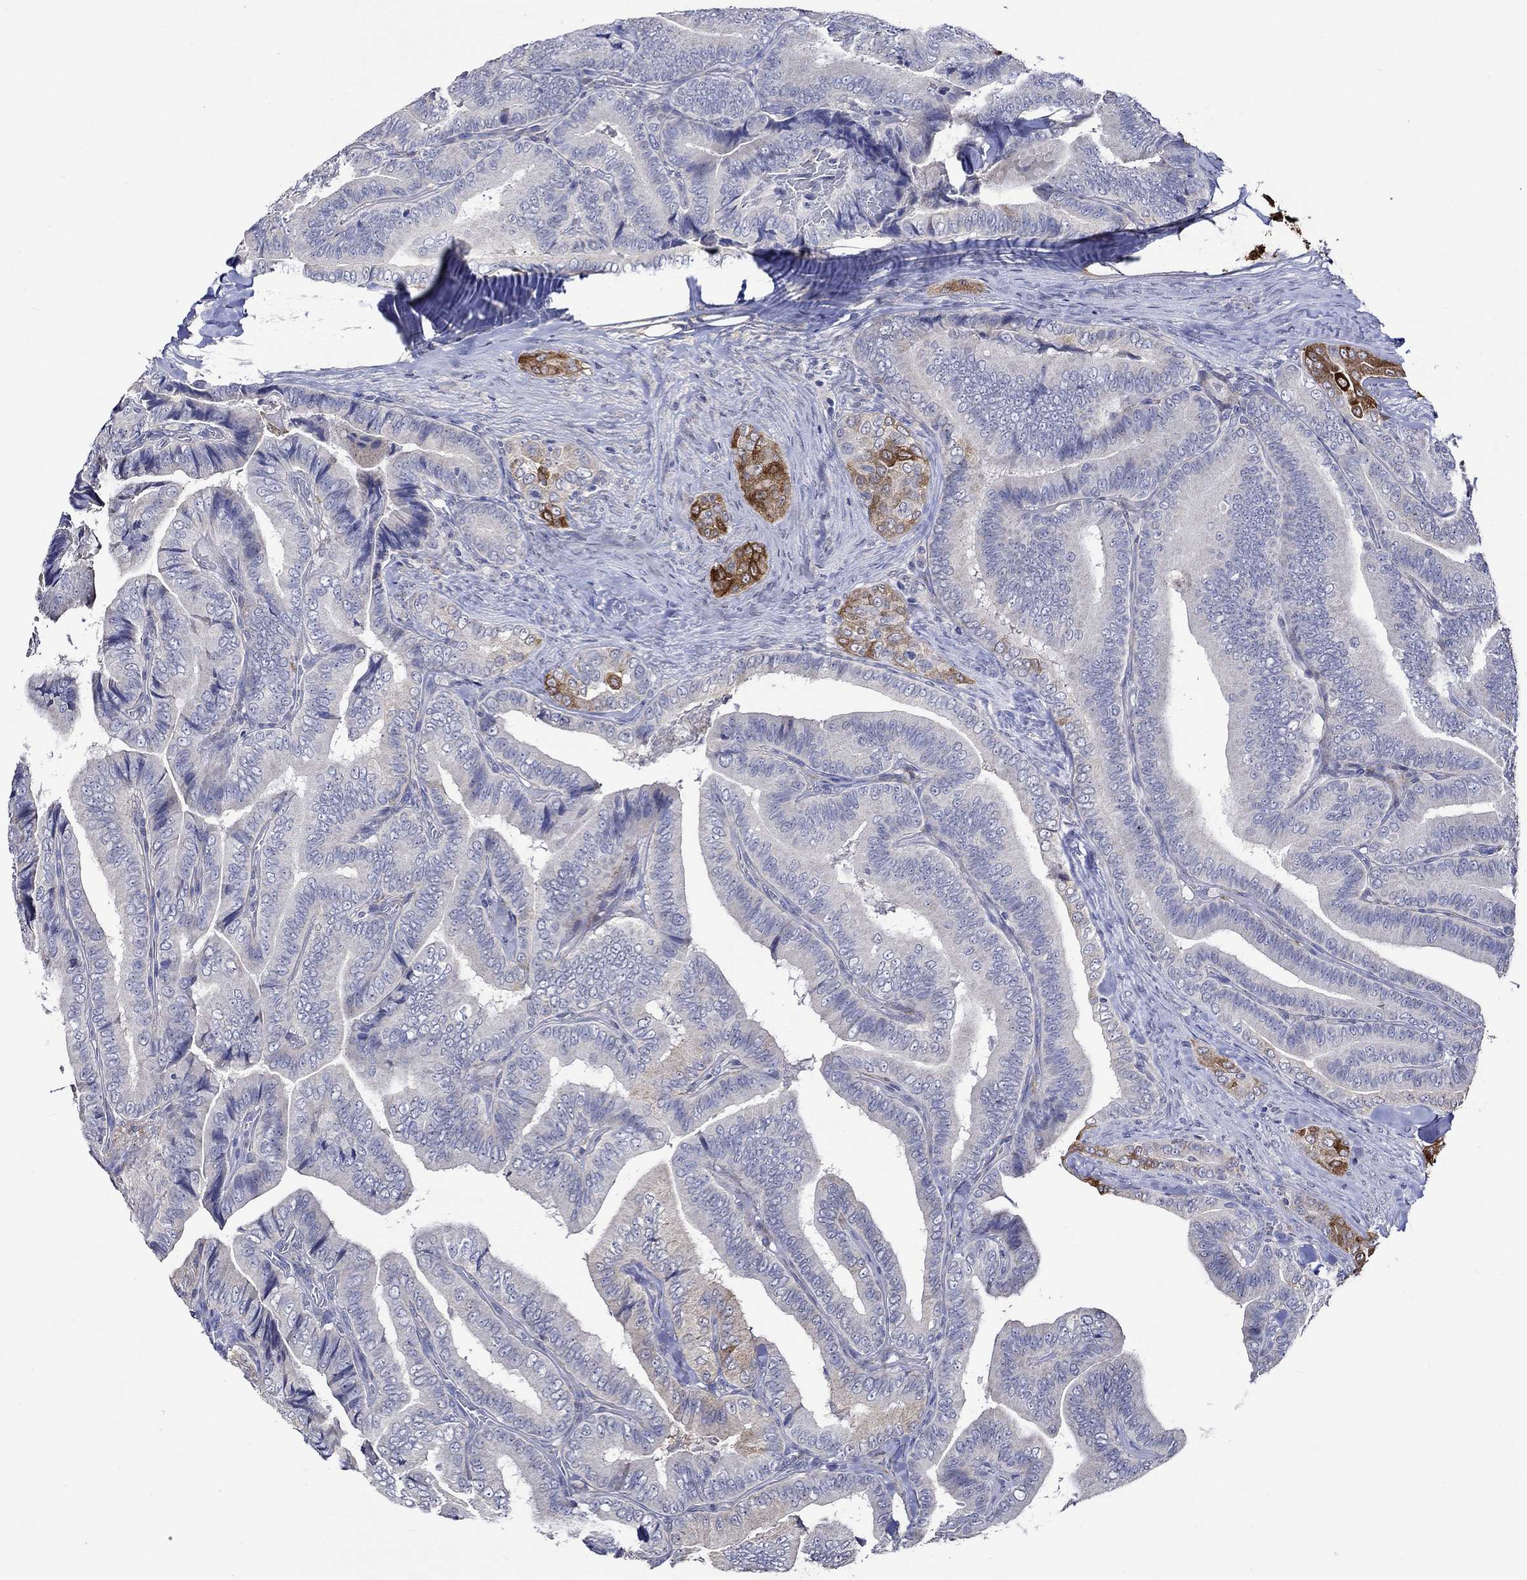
{"staining": {"intensity": "strong", "quantity": "<25%", "location": "cytoplasmic/membranous"}, "tissue": "thyroid cancer", "cell_type": "Tumor cells", "image_type": "cancer", "snomed": [{"axis": "morphology", "description": "Papillary adenocarcinoma, NOS"}, {"axis": "topography", "description": "Thyroid gland"}], "caption": "Immunohistochemical staining of papillary adenocarcinoma (thyroid) shows medium levels of strong cytoplasmic/membranous protein staining in about <25% of tumor cells.", "gene": "CRYAB", "patient": {"sex": "male", "age": 61}}